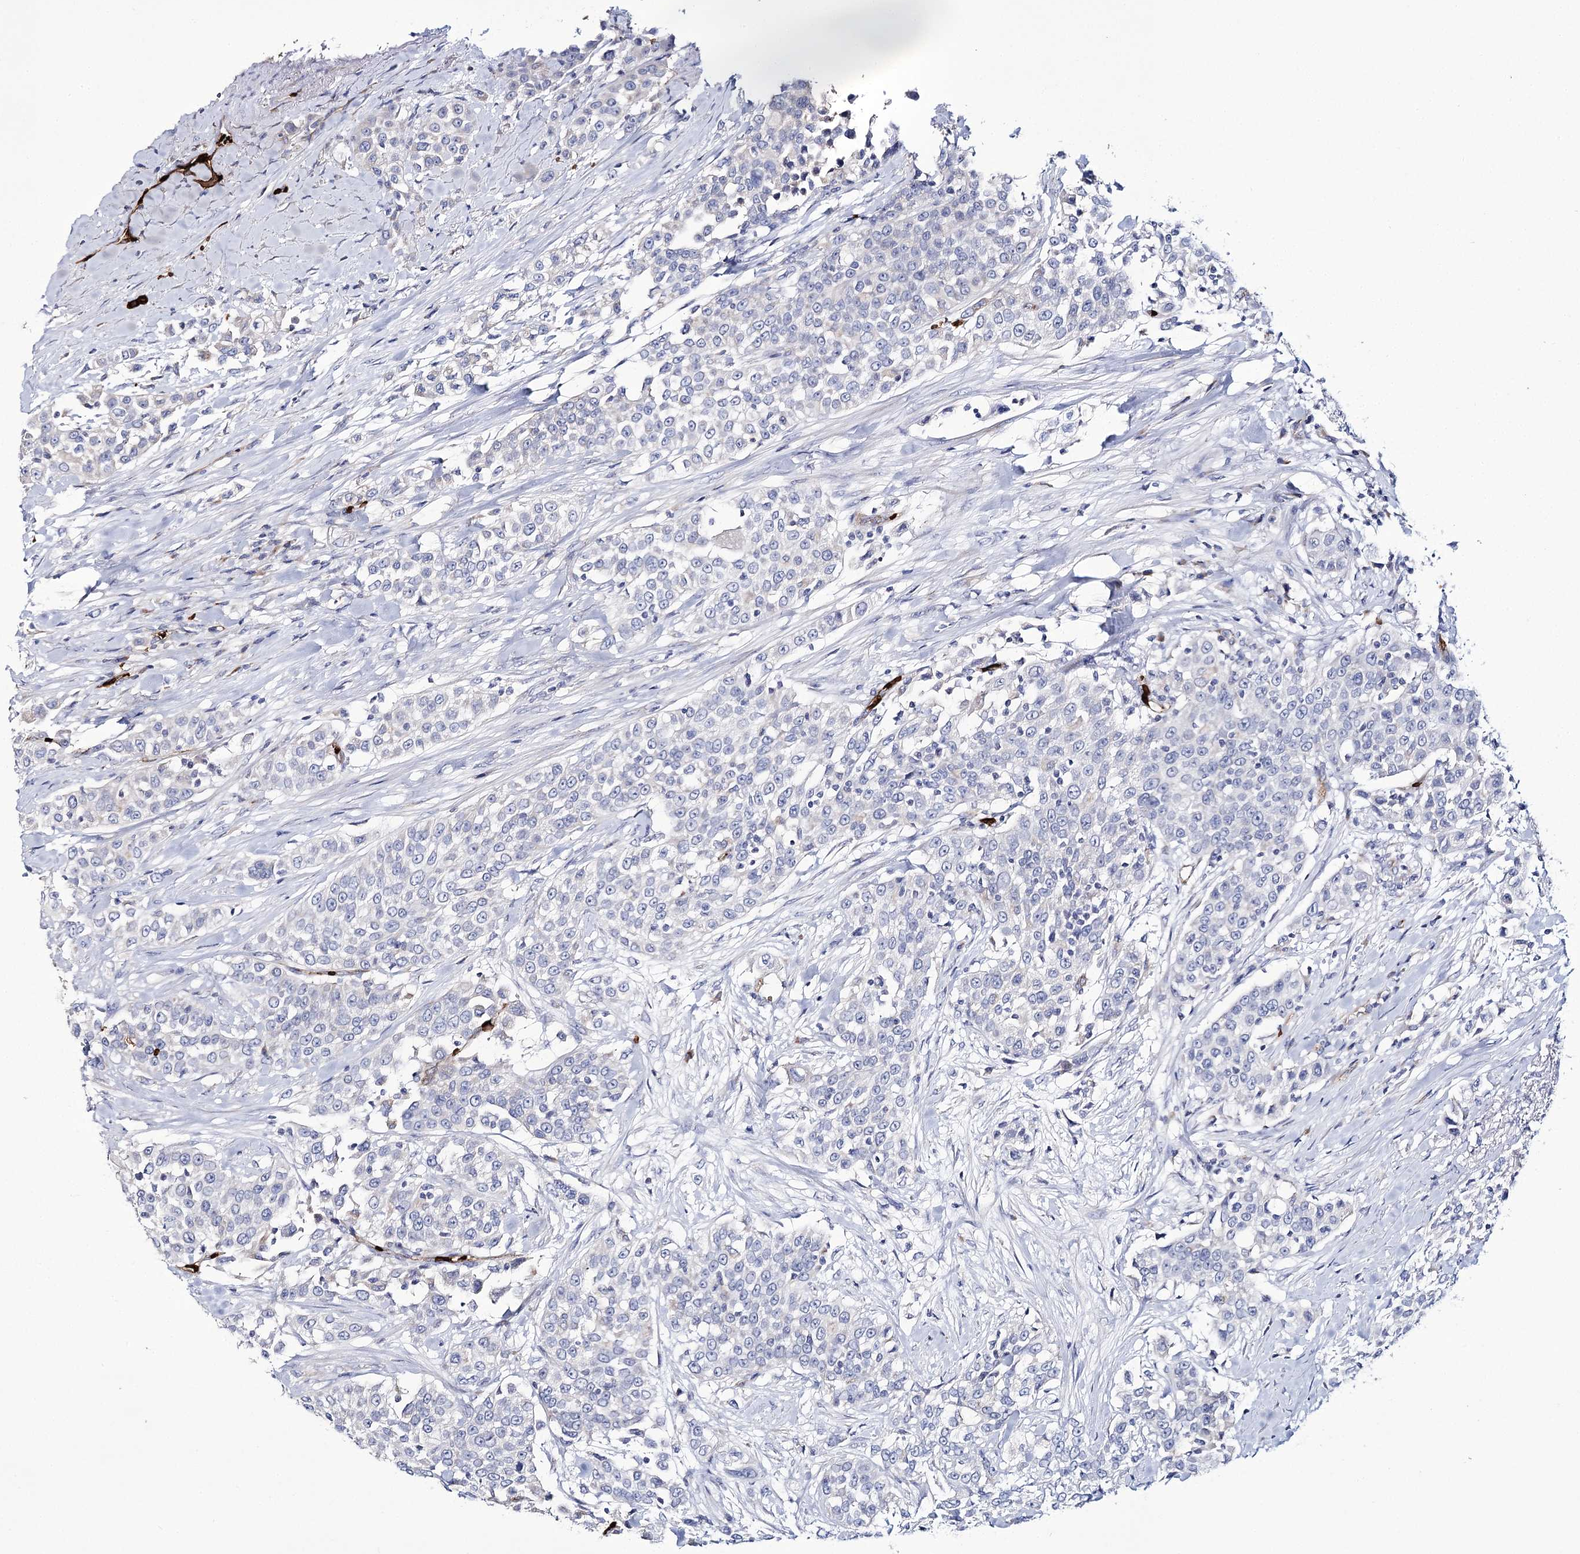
{"staining": {"intensity": "negative", "quantity": "none", "location": "none"}, "tissue": "urothelial cancer", "cell_type": "Tumor cells", "image_type": "cancer", "snomed": [{"axis": "morphology", "description": "Urothelial carcinoma, High grade"}, {"axis": "topography", "description": "Urinary bladder"}], "caption": "DAB immunohistochemical staining of human high-grade urothelial carcinoma displays no significant expression in tumor cells.", "gene": "GBF1", "patient": {"sex": "female", "age": 80}}